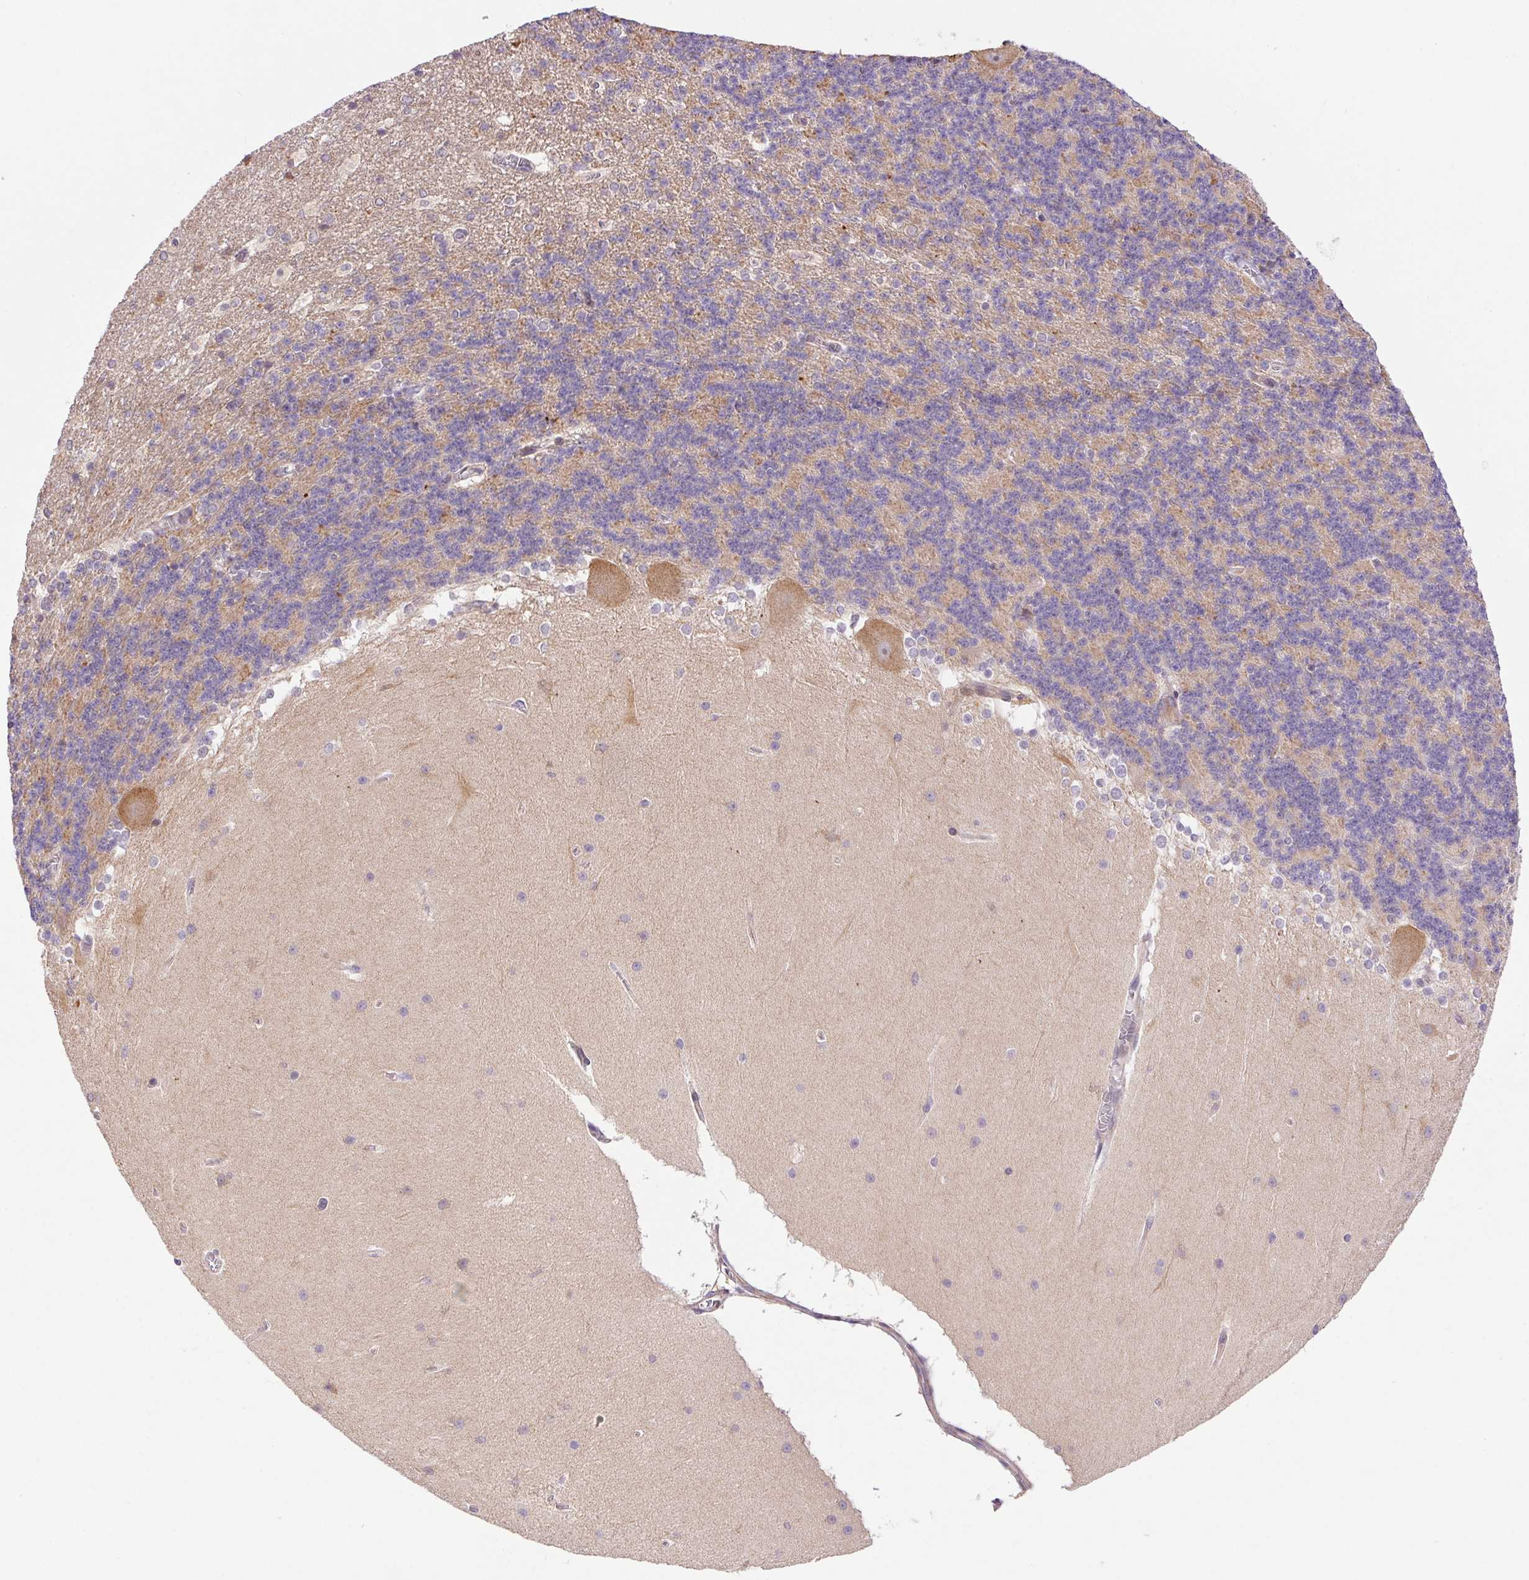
{"staining": {"intensity": "weak", "quantity": "<25%", "location": "cytoplasmic/membranous"}, "tissue": "cerebellum", "cell_type": "Cells in granular layer", "image_type": "normal", "snomed": [{"axis": "morphology", "description": "Normal tissue, NOS"}, {"axis": "topography", "description": "Cerebellum"}], "caption": "Immunohistochemical staining of unremarkable cerebellum reveals no significant staining in cells in granular layer.", "gene": "LRRTM1", "patient": {"sex": "female", "age": 19}}